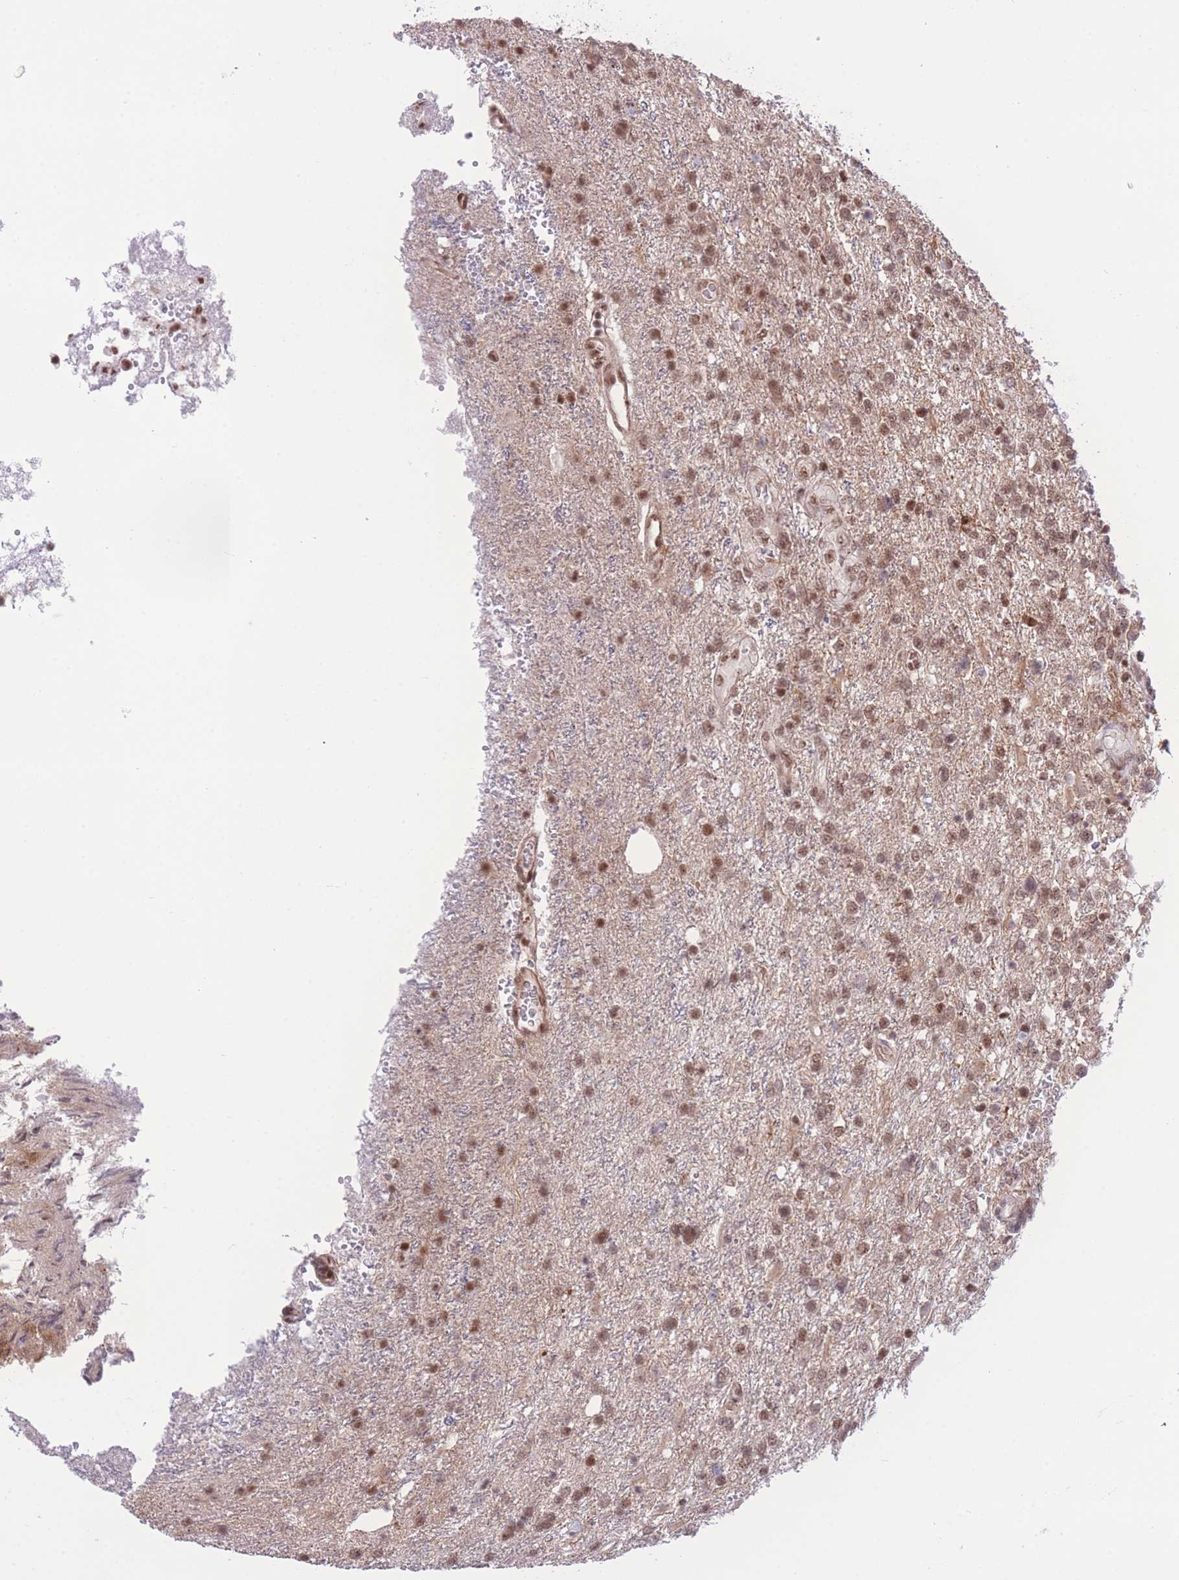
{"staining": {"intensity": "moderate", "quantity": ">75%", "location": "nuclear"}, "tissue": "glioma", "cell_type": "Tumor cells", "image_type": "cancer", "snomed": [{"axis": "morphology", "description": "Glioma, malignant, High grade"}, {"axis": "topography", "description": "Brain"}], "caption": "Malignant glioma (high-grade) was stained to show a protein in brown. There is medium levels of moderate nuclear positivity in approximately >75% of tumor cells.", "gene": "PCIF1", "patient": {"sex": "male", "age": 56}}